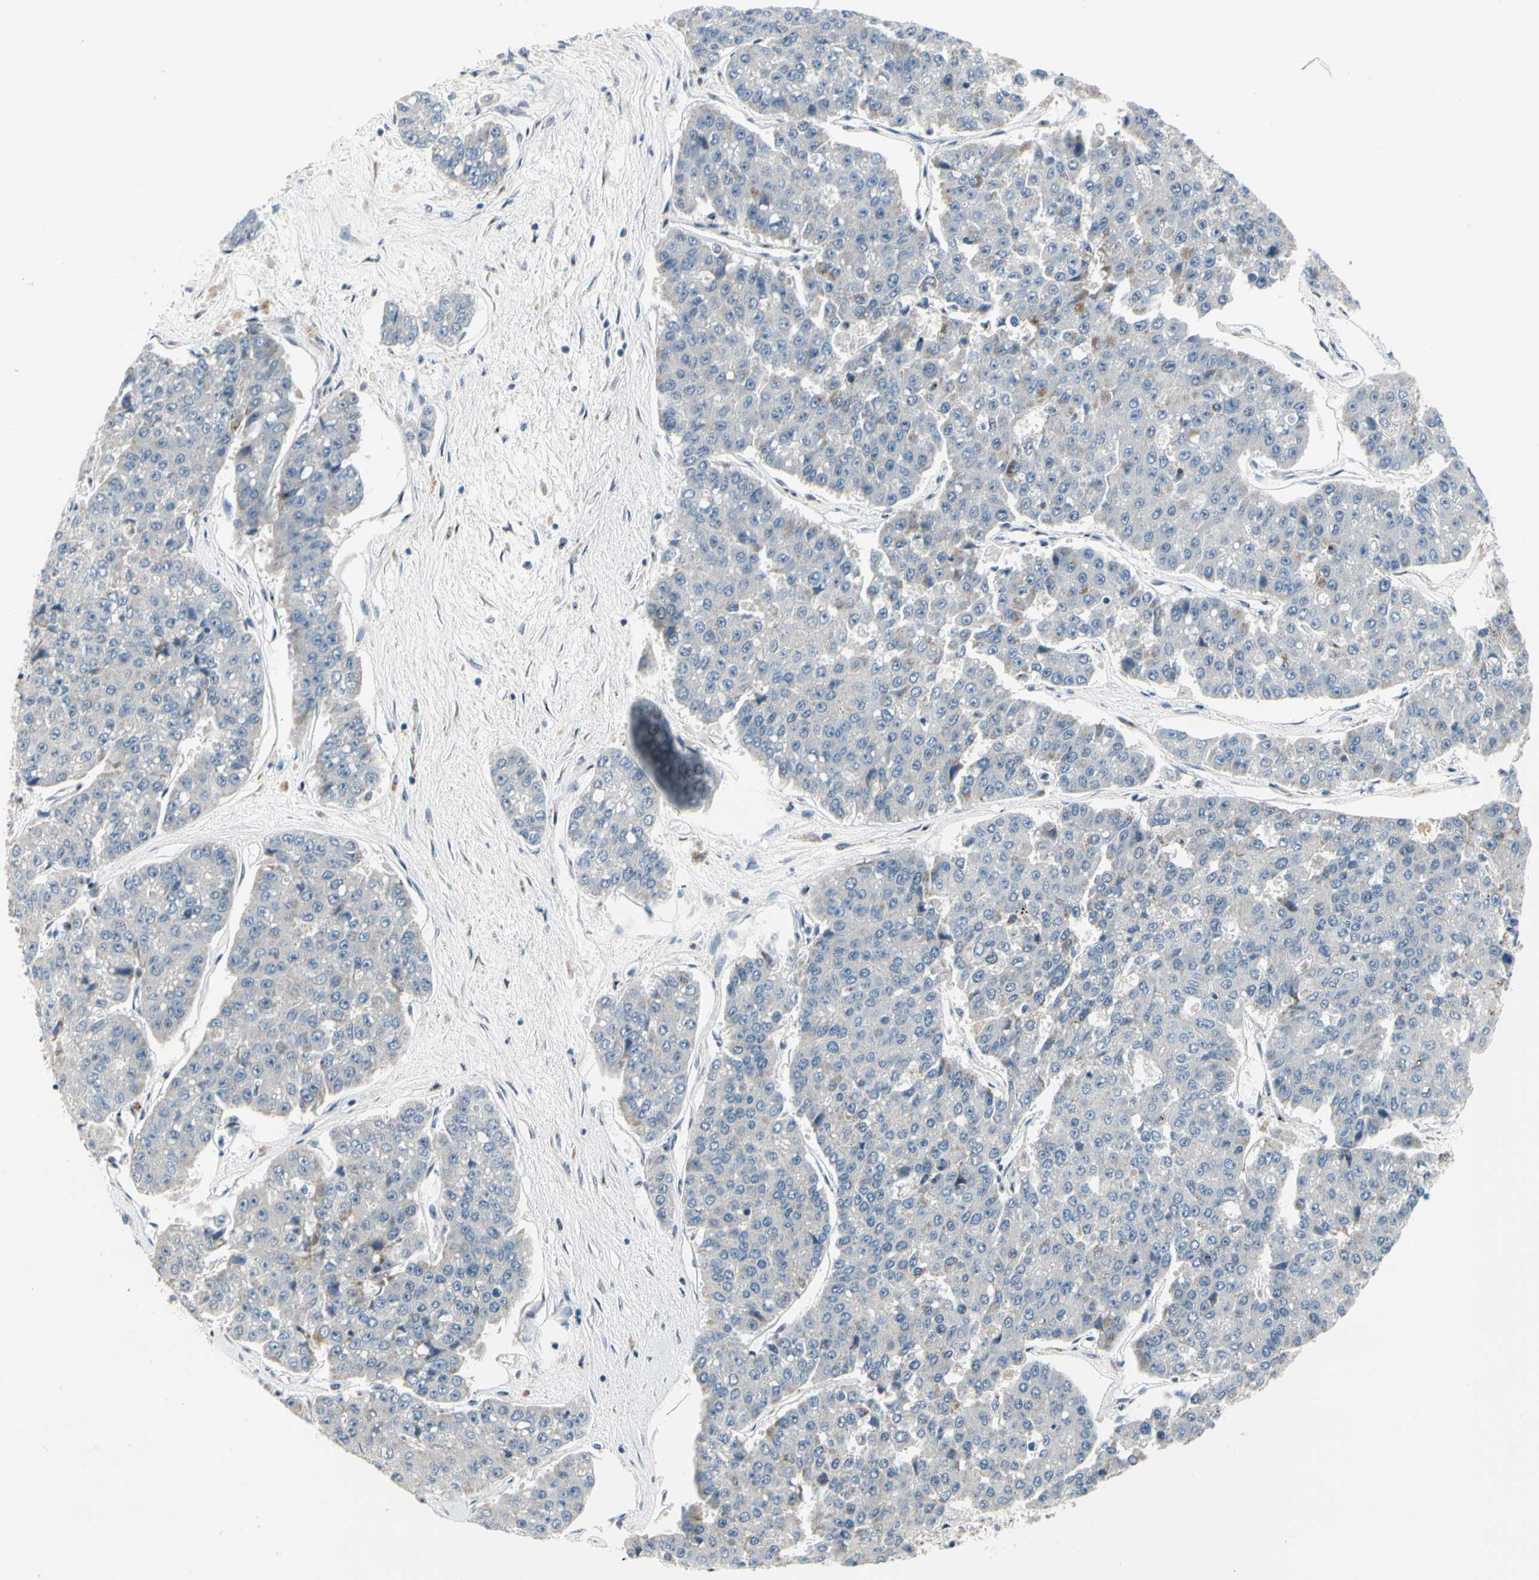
{"staining": {"intensity": "negative", "quantity": "none", "location": "none"}, "tissue": "pancreatic cancer", "cell_type": "Tumor cells", "image_type": "cancer", "snomed": [{"axis": "morphology", "description": "Adenocarcinoma, NOS"}, {"axis": "topography", "description": "Pancreas"}], "caption": "An immunohistochemistry image of pancreatic adenocarcinoma is shown. There is no staining in tumor cells of pancreatic adenocarcinoma. (Stains: DAB (3,3'-diaminobenzidine) IHC with hematoxylin counter stain, Microscopy: brightfield microscopy at high magnification).", "gene": "NFASC", "patient": {"sex": "male", "age": 50}}